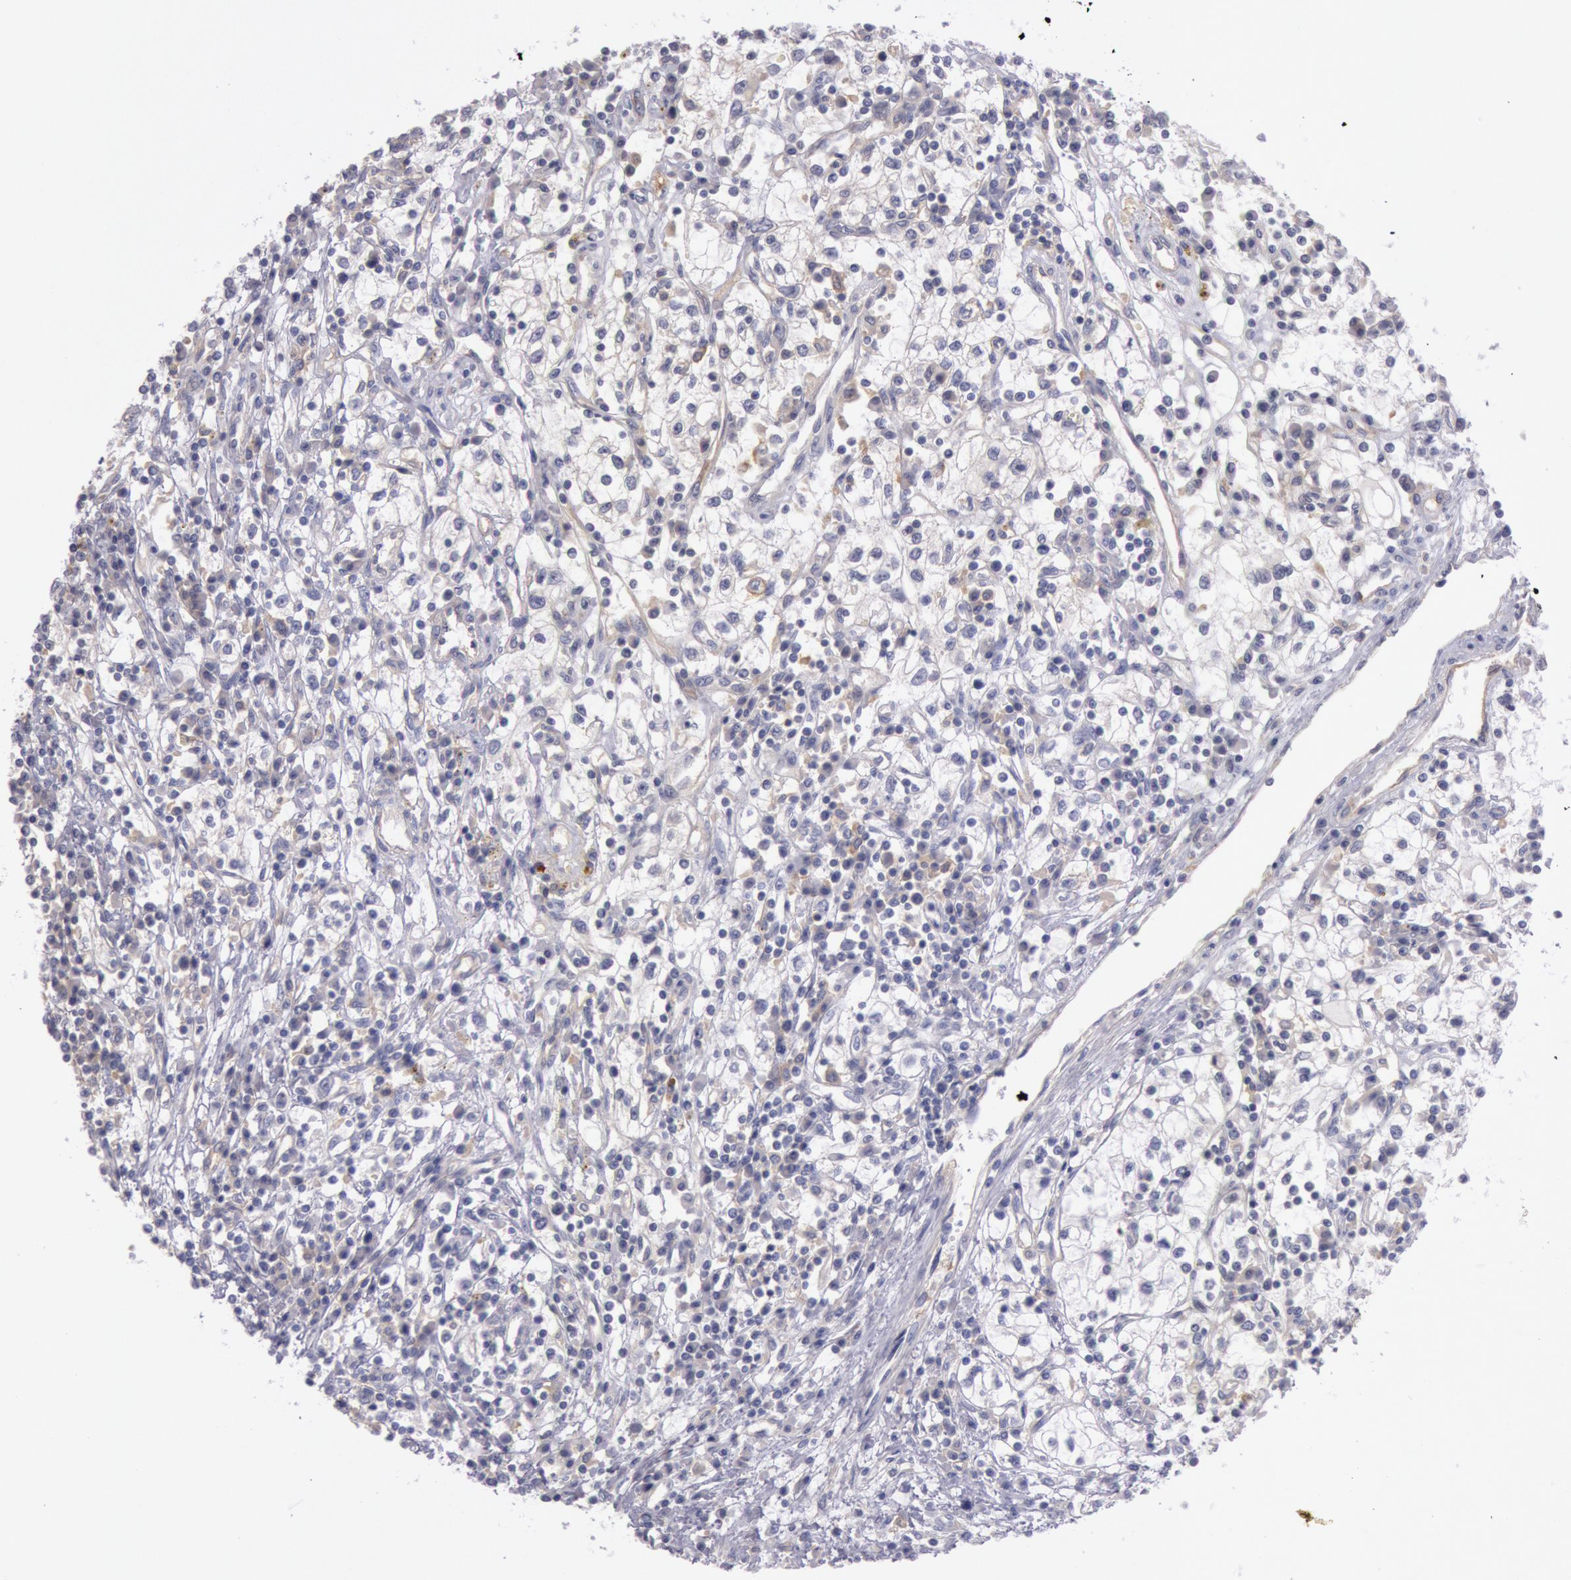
{"staining": {"intensity": "negative", "quantity": "none", "location": "none"}, "tissue": "renal cancer", "cell_type": "Tumor cells", "image_type": "cancer", "snomed": [{"axis": "morphology", "description": "Adenocarcinoma, NOS"}, {"axis": "topography", "description": "Kidney"}], "caption": "This is a photomicrograph of immunohistochemistry staining of renal adenocarcinoma, which shows no positivity in tumor cells.", "gene": "MYO5A", "patient": {"sex": "male", "age": 82}}